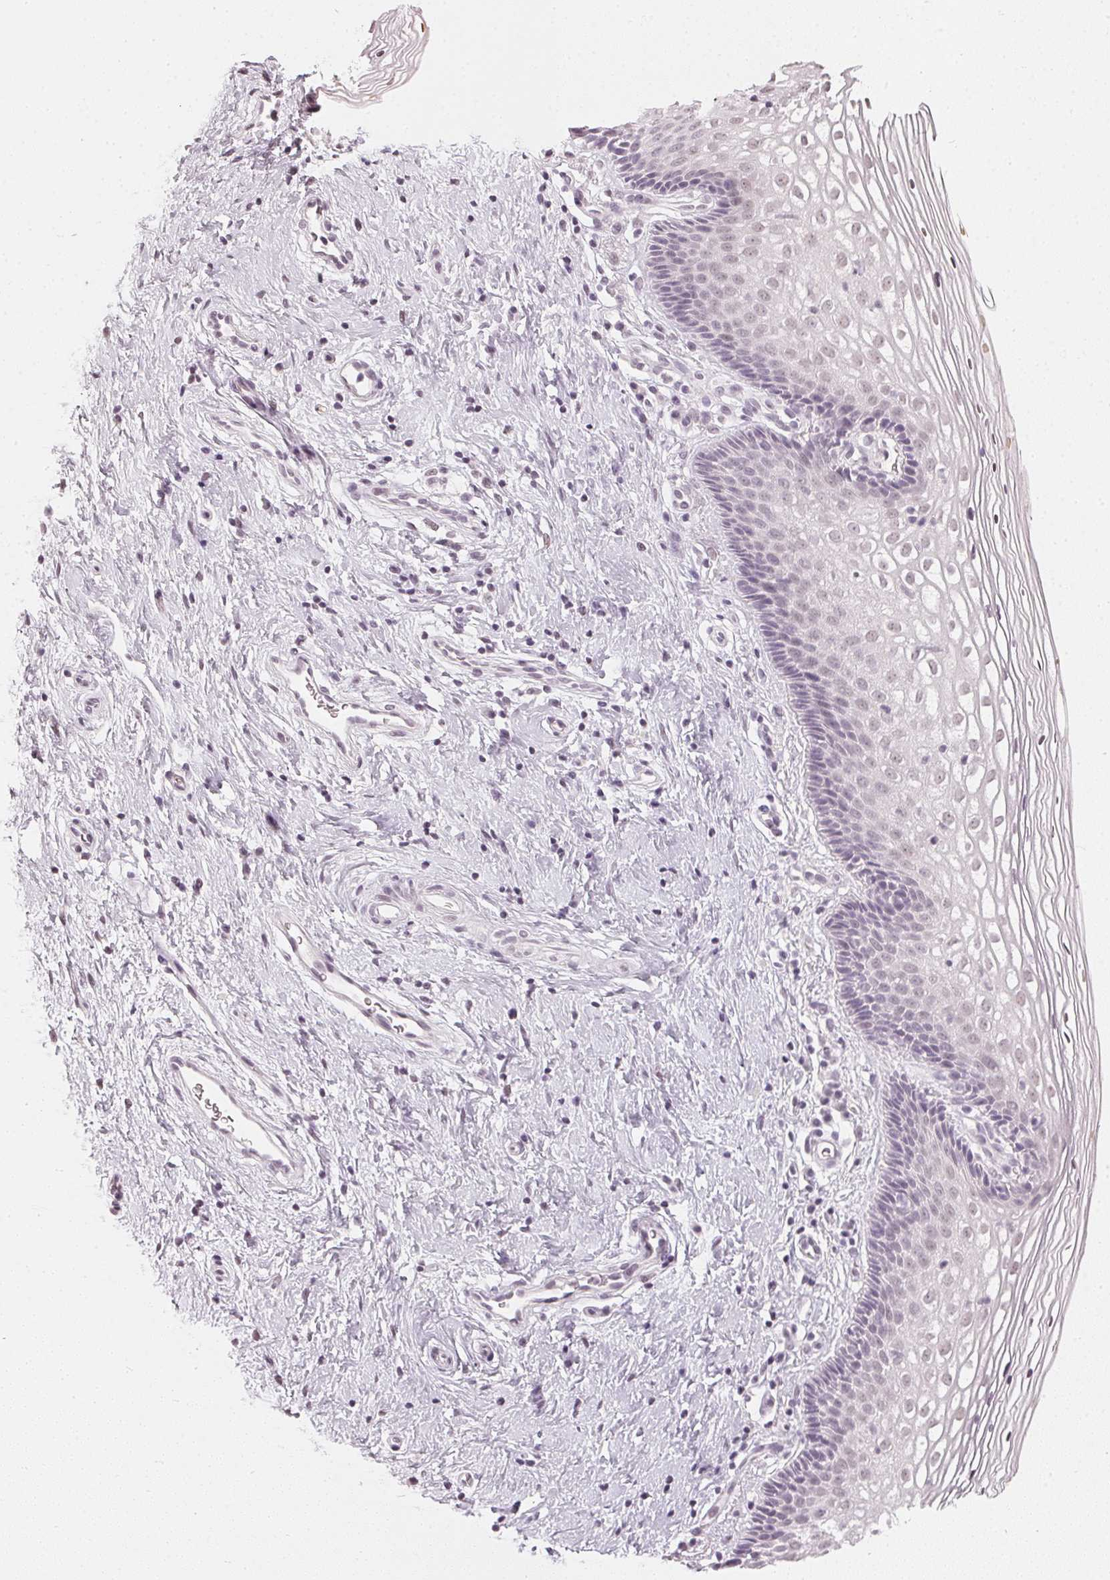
{"staining": {"intensity": "weak", "quantity": ">75%", "location": "nuclear"}, "tissue": "cervix", "cell_type": "Glandular cells", "image_type": "normal", "snomed": [{"axis": "morphology", "description": "Normal tissue, NOS"}, {"axis": "topography", "description": "Cervix"}], "caption": "IHC (DAB (3,3'-diaminobenzidine)) staining of benign cervix demonstrates weak nuclear protein positivity in about >75% of glandular cells.", "gene": "DNAJC6", "patient": {"sex": "female", "age": 34}}